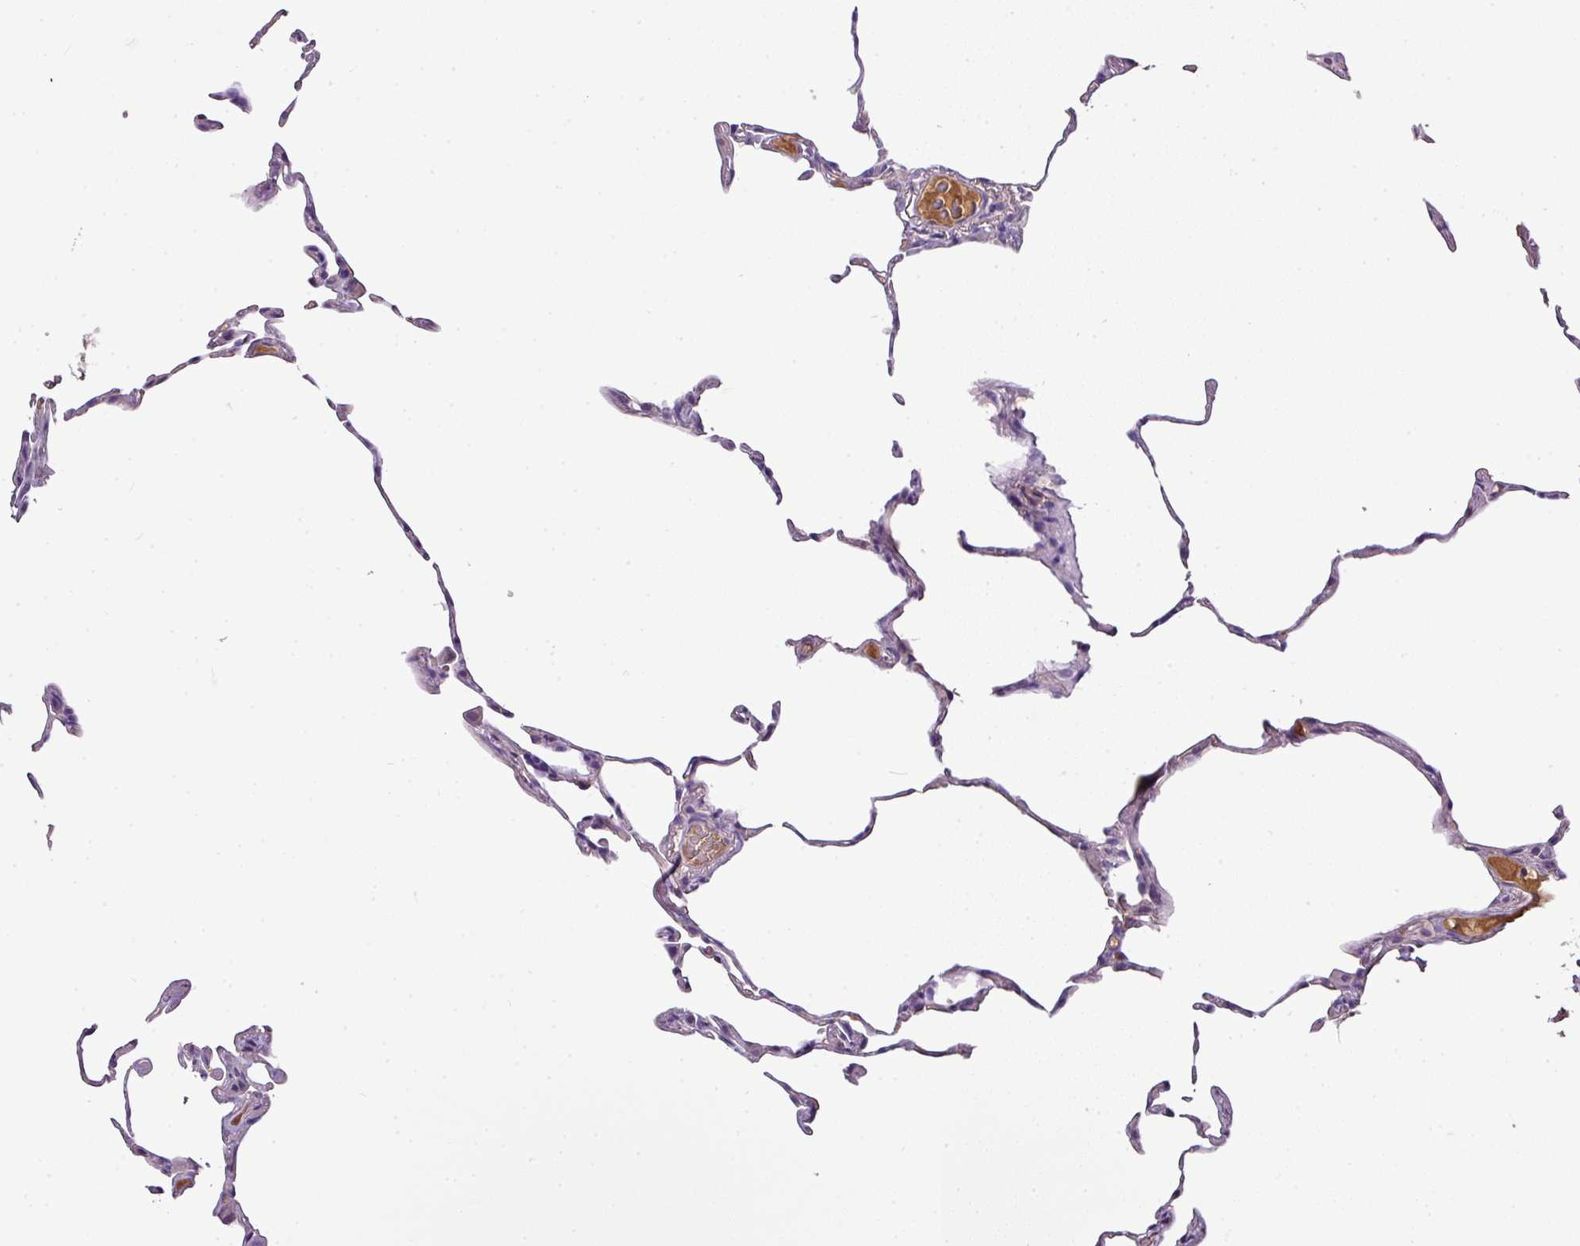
{"staining": {"intensity": "weak", "quantity": "<25%", "location": "cytoplasmic/membranous"}, "tissue": "lung", "cell_type": "Alveolar cells", "image_type": "normal", "snomed": [{"axis": "morphology", "description": "Normal tissue, NOS"}, {"axis": "topography", "description": "Lung"}], "caption": "Immunohistochemistry photomicrograph of benign lung stained for a protein (brown), which displays no staining in alveolar cells.", "gene": "CAB39L", "patient": {"sex": "female", "age": 57}}